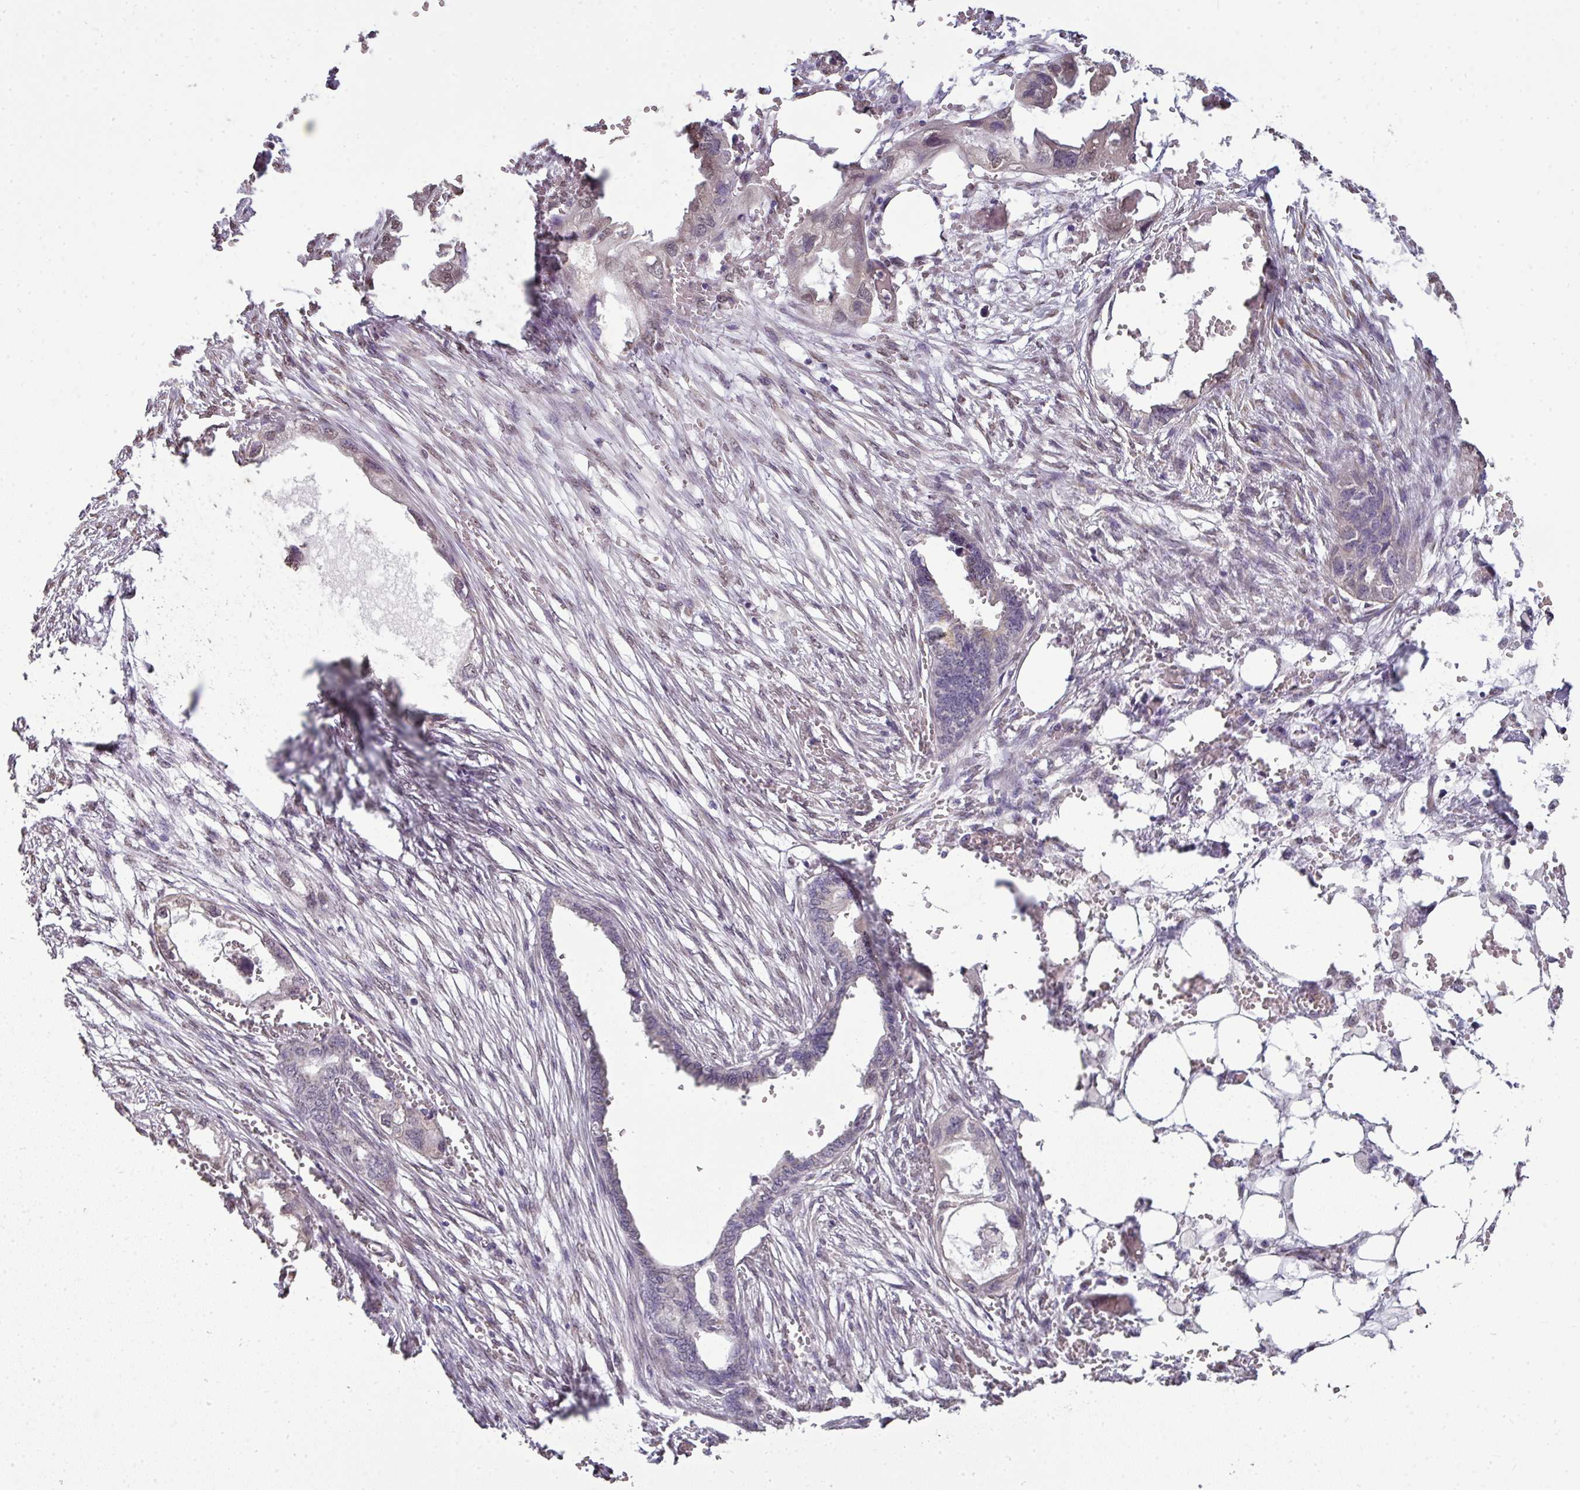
{"staining": {"intensity": "negative", "quantity": "none", "location": "none"}, "tissue": "endometrial cancer", "cell_type": "Tumor cells", "image_type": "cancer", "snomed": [{"axis": "morphology", "description": "Adenocarcinoma, NOS"}, {"axis": "morphology", "description": "Adenocarcinoma, metastatic, NOS"}, {"axis": "topography", "description": "Adipose tissue"}, {"axis": "topography", "description": "Endometrium"}], "caption": "This is a histopathology image of immunohistochemistry staining of endometrial cancer, which shows no positivity in tumor cells.", "gene": "JPH2", "patient": {"sex": "female", "age": 67}}